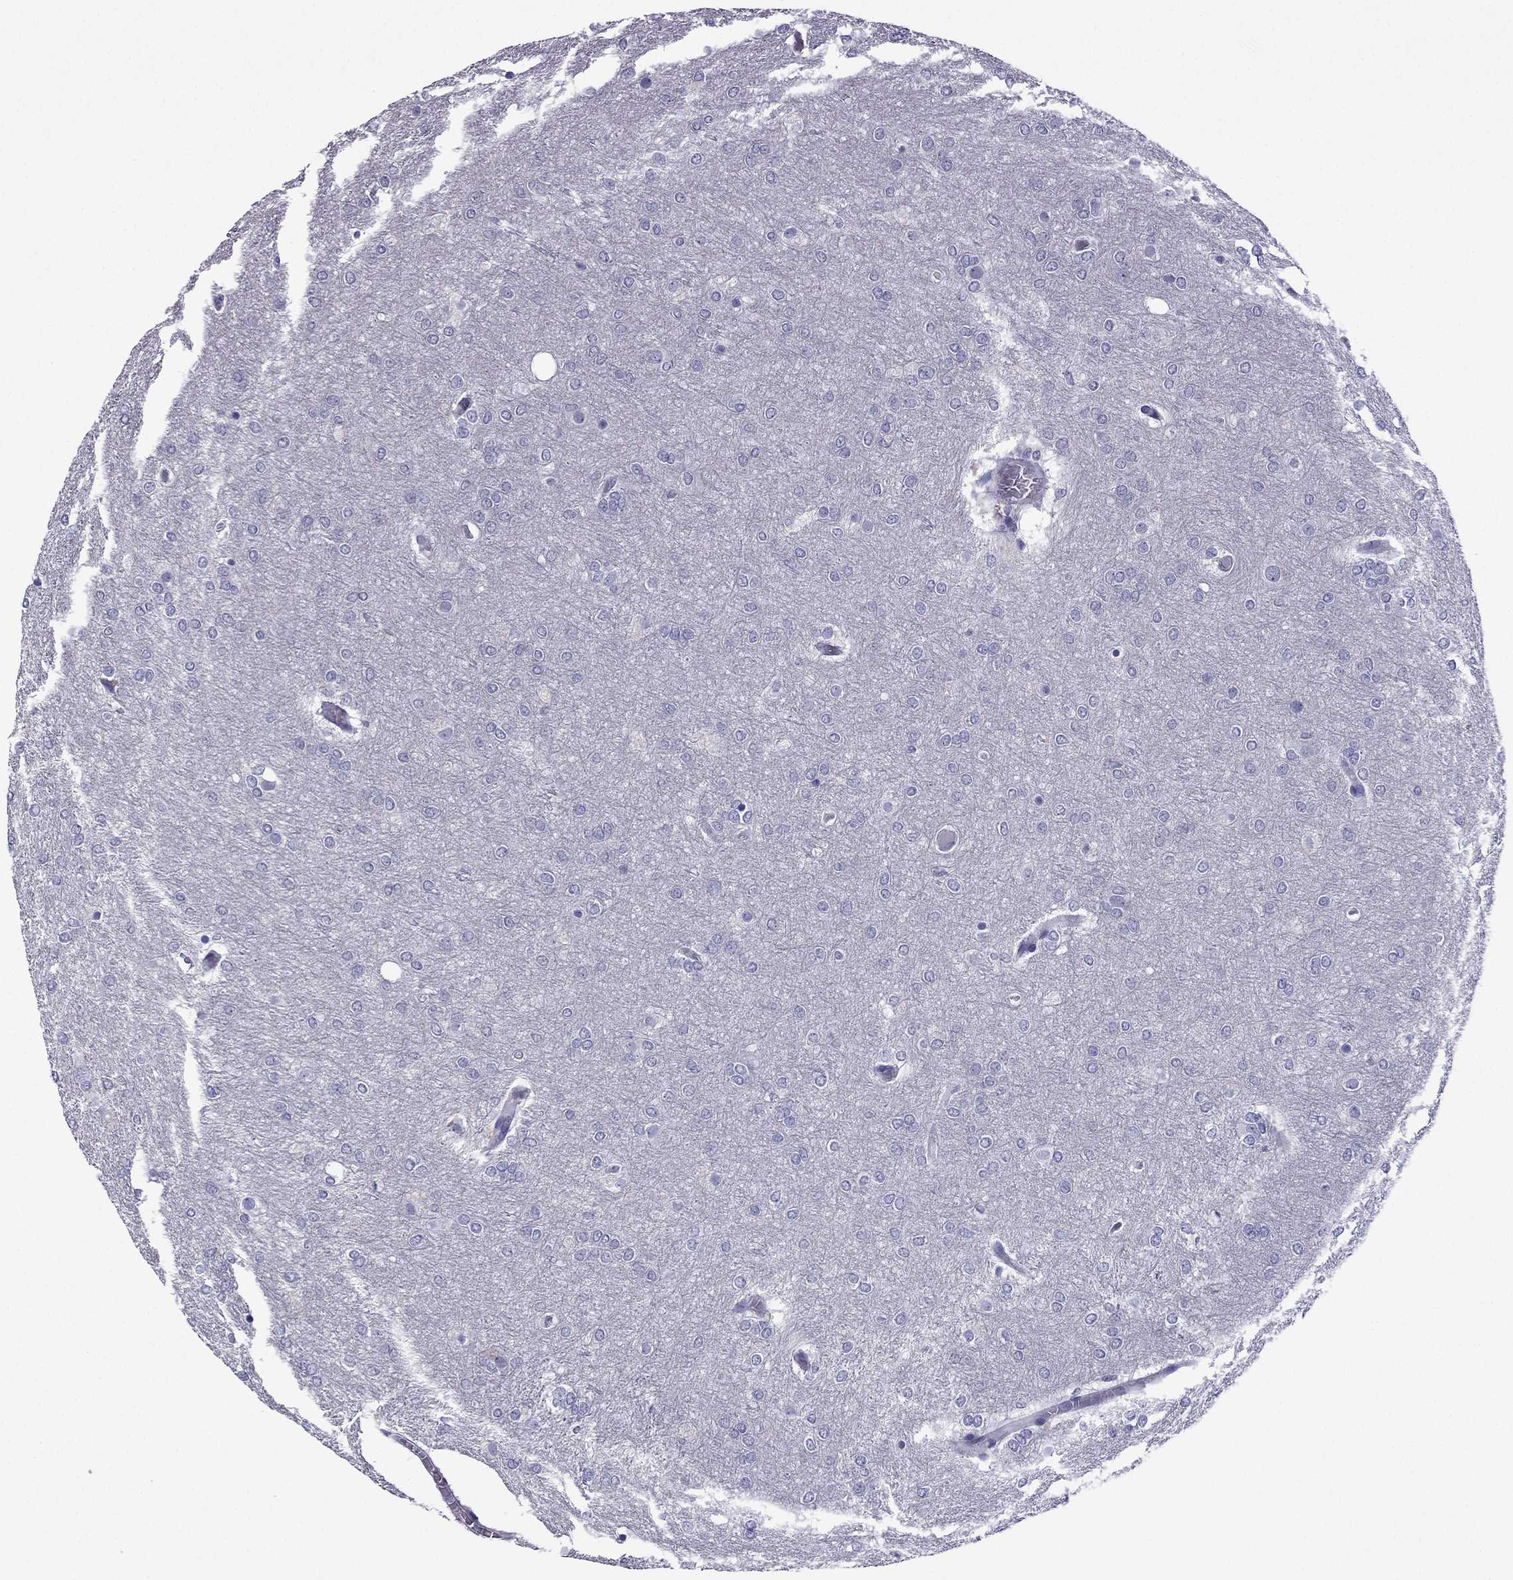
{"staining": {"intensity": "negative", "quantity": "none", "location": "none"}, "tissue": "glioma", "cell_type": "Tumor cells", "image_type": "cancer", "snomed": [{"axis": "morphology", "description": "Glioma, malignant, High grade"}, {"axis": "topography", "description": "Brain"}], "caption": "Tumor cells are negative for brown protein staining in malignant glioma (high-grade).", "gene": "GJA8", "patient": {"sex": "female", "age": 61}}